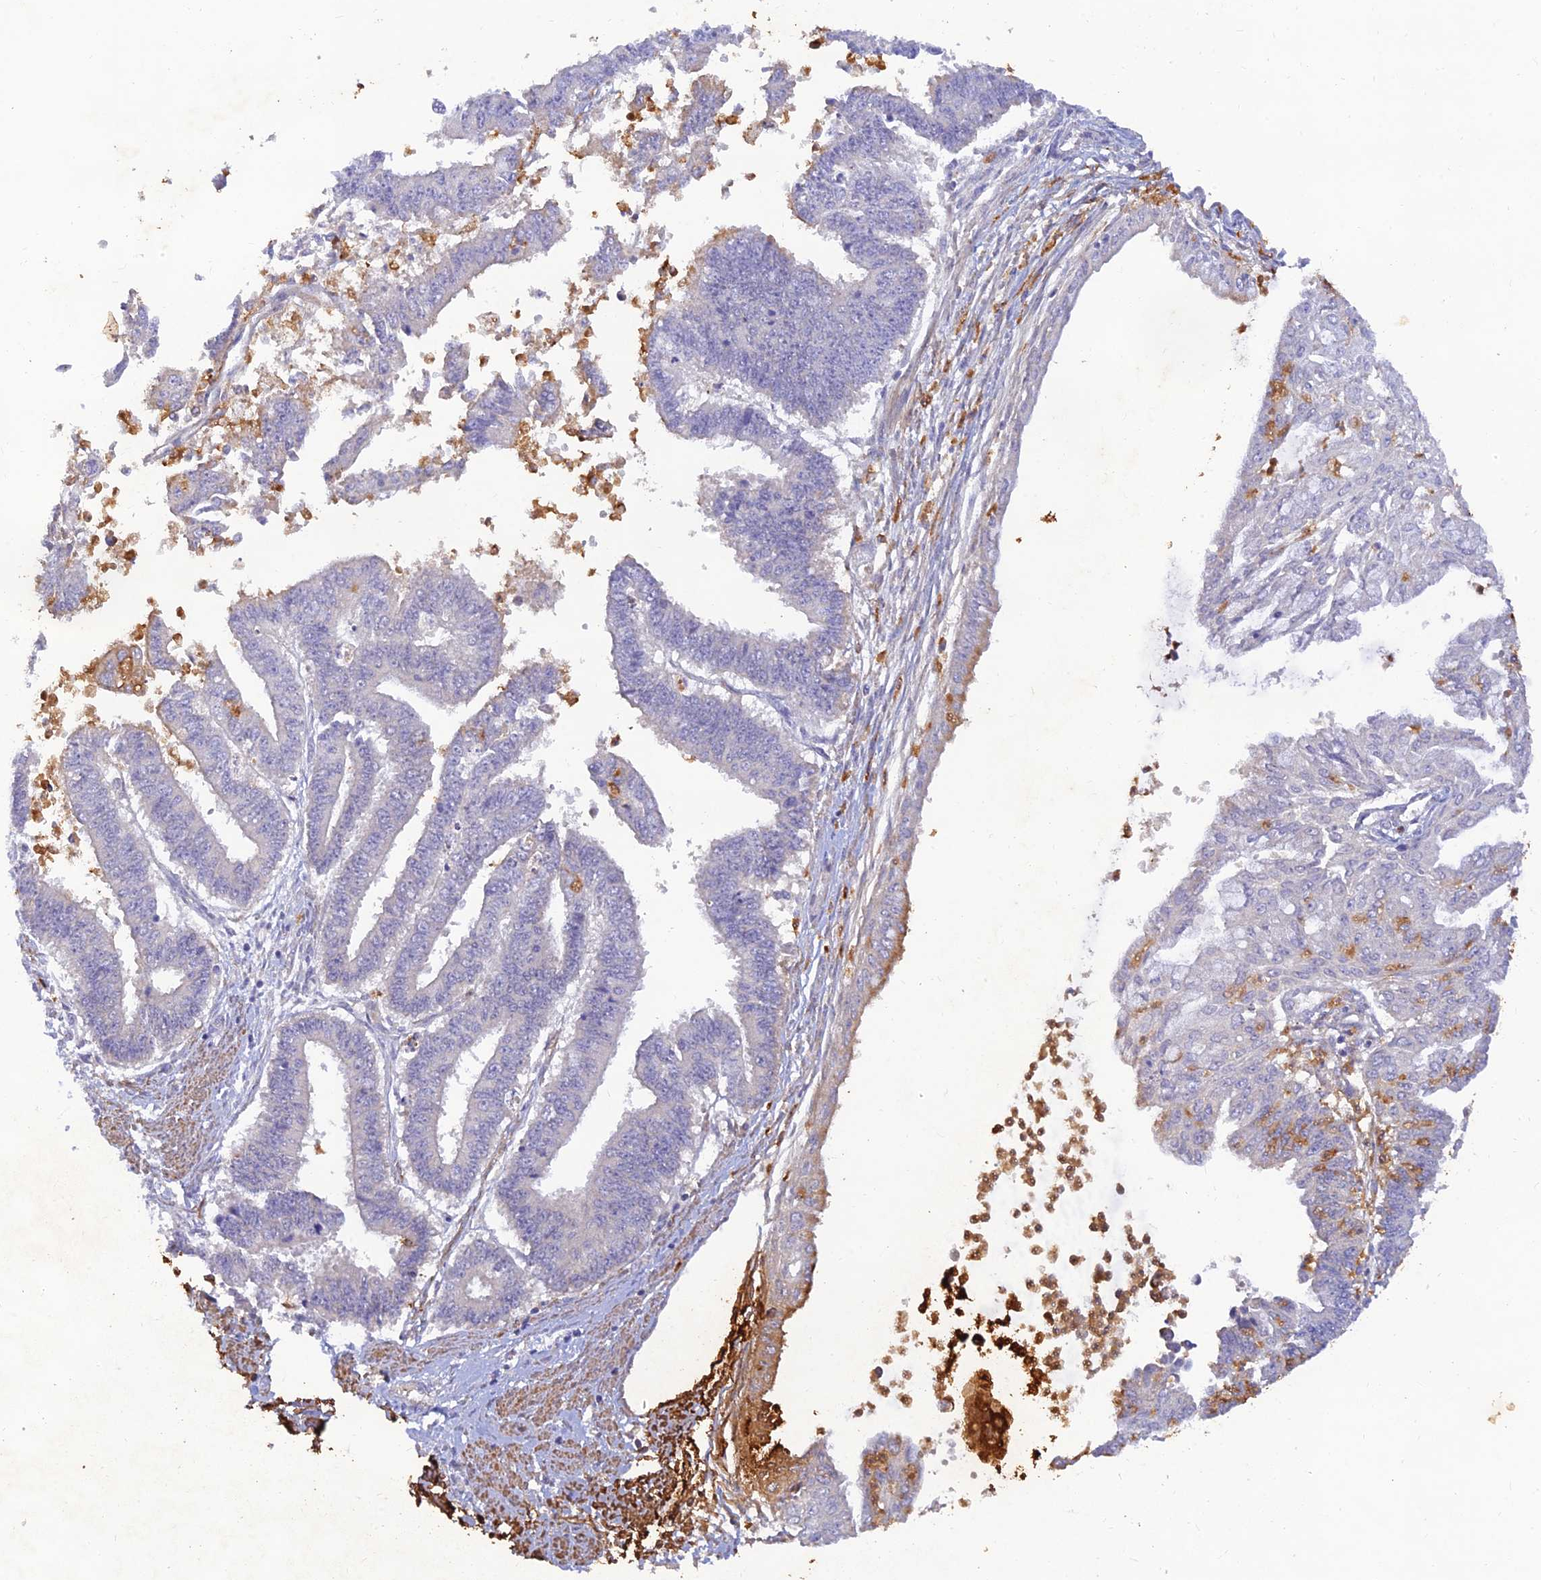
{"staining": {"intensity": "moderate", "quantity": "<25%", "location": "cytoplasmic/membranous"}, "tissue": "endometrial cancer", "cell_type": "Tumor cells", "image_type": "cancer", "snomed": [{"axis": "morphology", "description": "Adenocarcinoma, NOS"}, {"axis": "topography", "description": "Endometrium"}], "caption": "High-magnification brightfield microscopy of adenocarcinoma (endometrial) stained with DAB (3,3'-diaminobenzidine) (brown) and counterstained with hematoxylin (blue). tumor cells exhibit moderate cytoplasmic/membranous positivity is present in approximately<25% of cells.", "gene": "ACSM5", "patient": {"sex": "female", "age": 73}}